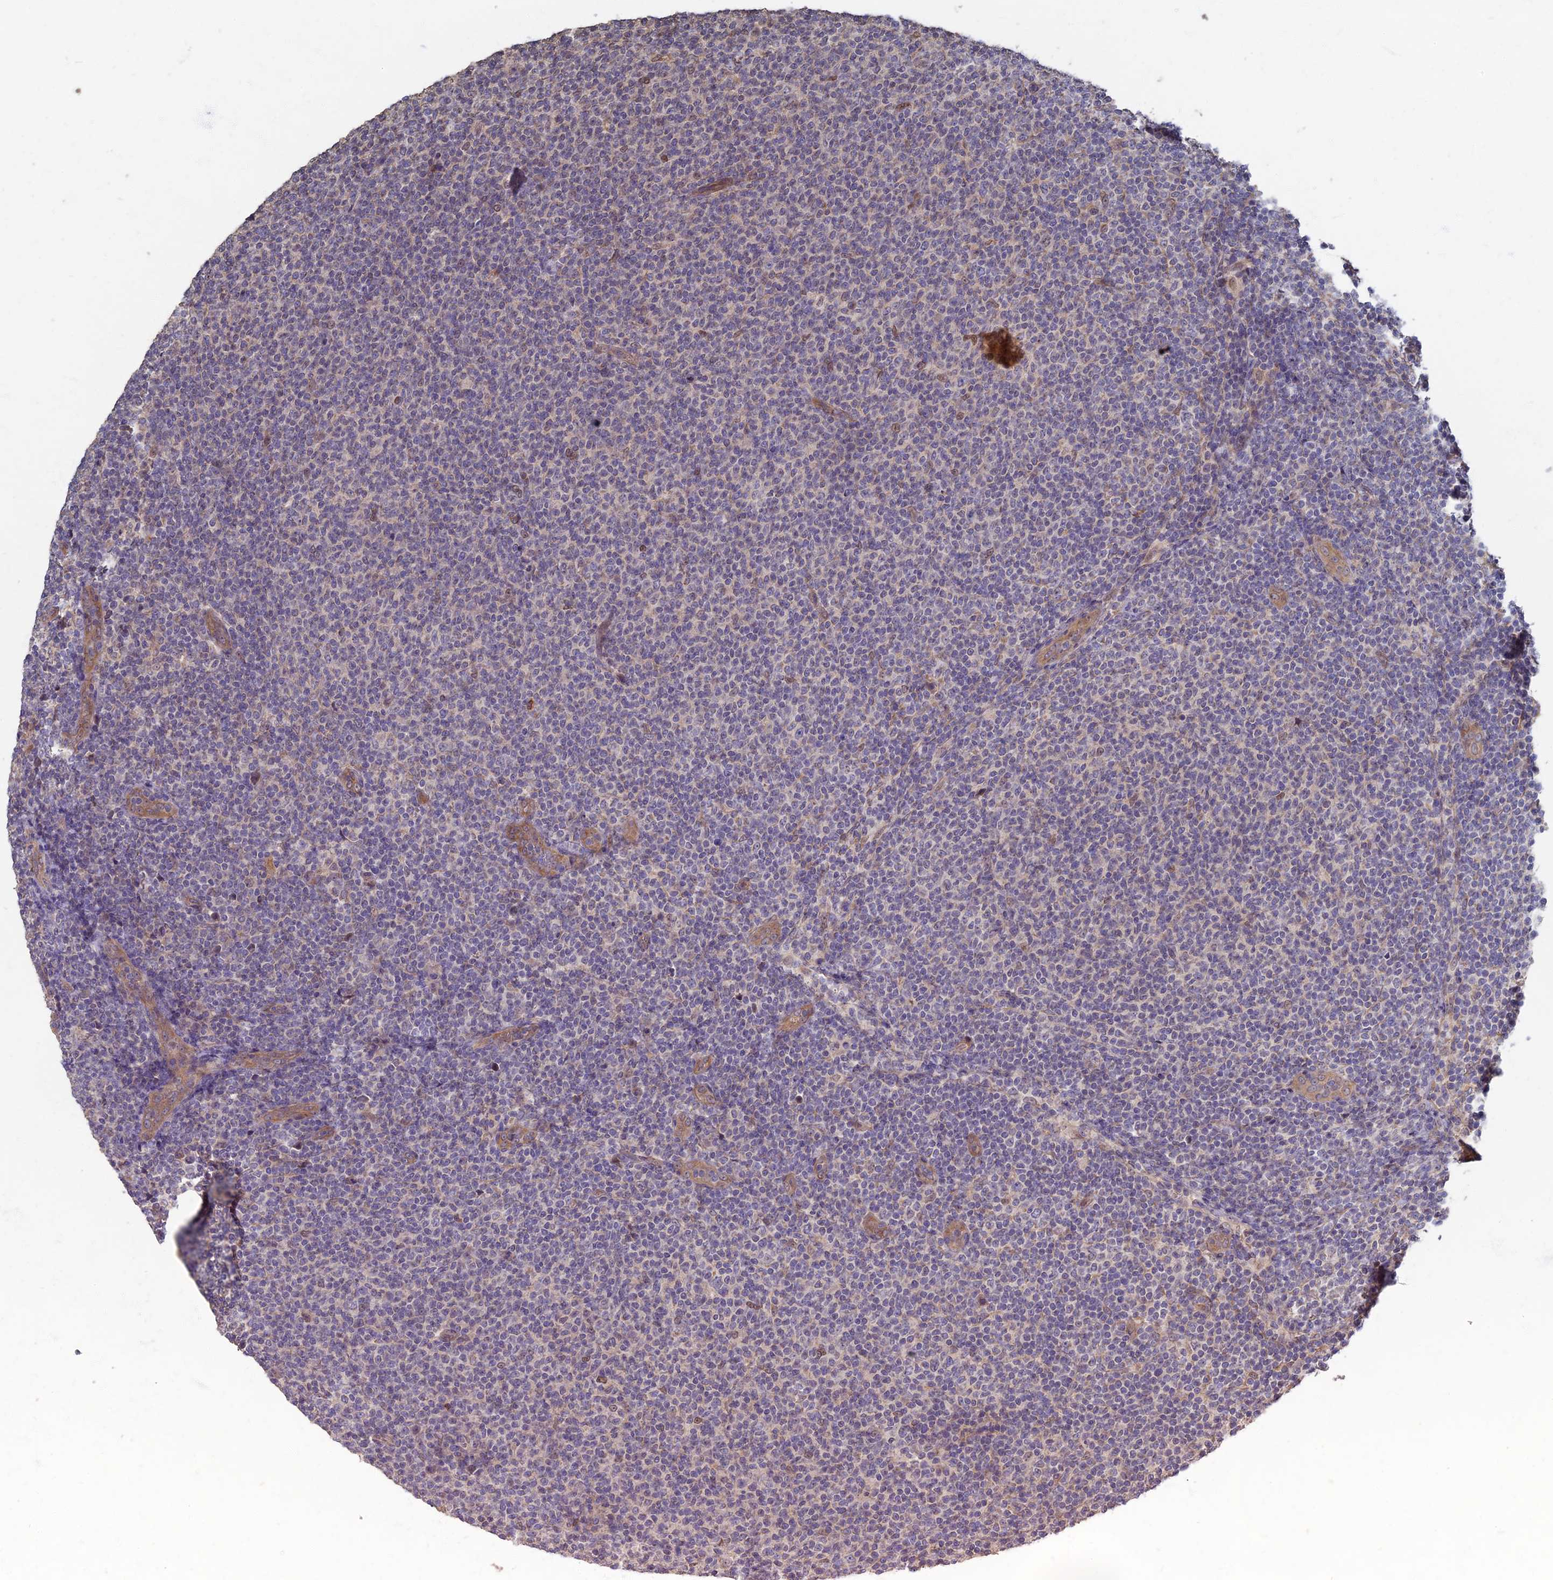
{"staining": {"intensity": "negative", "quantity": "none", "location": "none"}, "tissue": "lymphoma", "cell_type": "Tumor cells", "image_type": "cancer", "snomed": [{"axis": "morphology", "description": "Malignant lymphoma, non-Hodgkin's type, Low grade"}, {"axis": "topography", "description": "Lymph node"}], "caption": "Tumor cells show no significant protein staining in lymphoma. (DAB (3,3'-diaminobenzidine) immunohistochemistry, high magnification).", "gene": "RSPH3", "patient": {"sex": "male", "age": 66}}